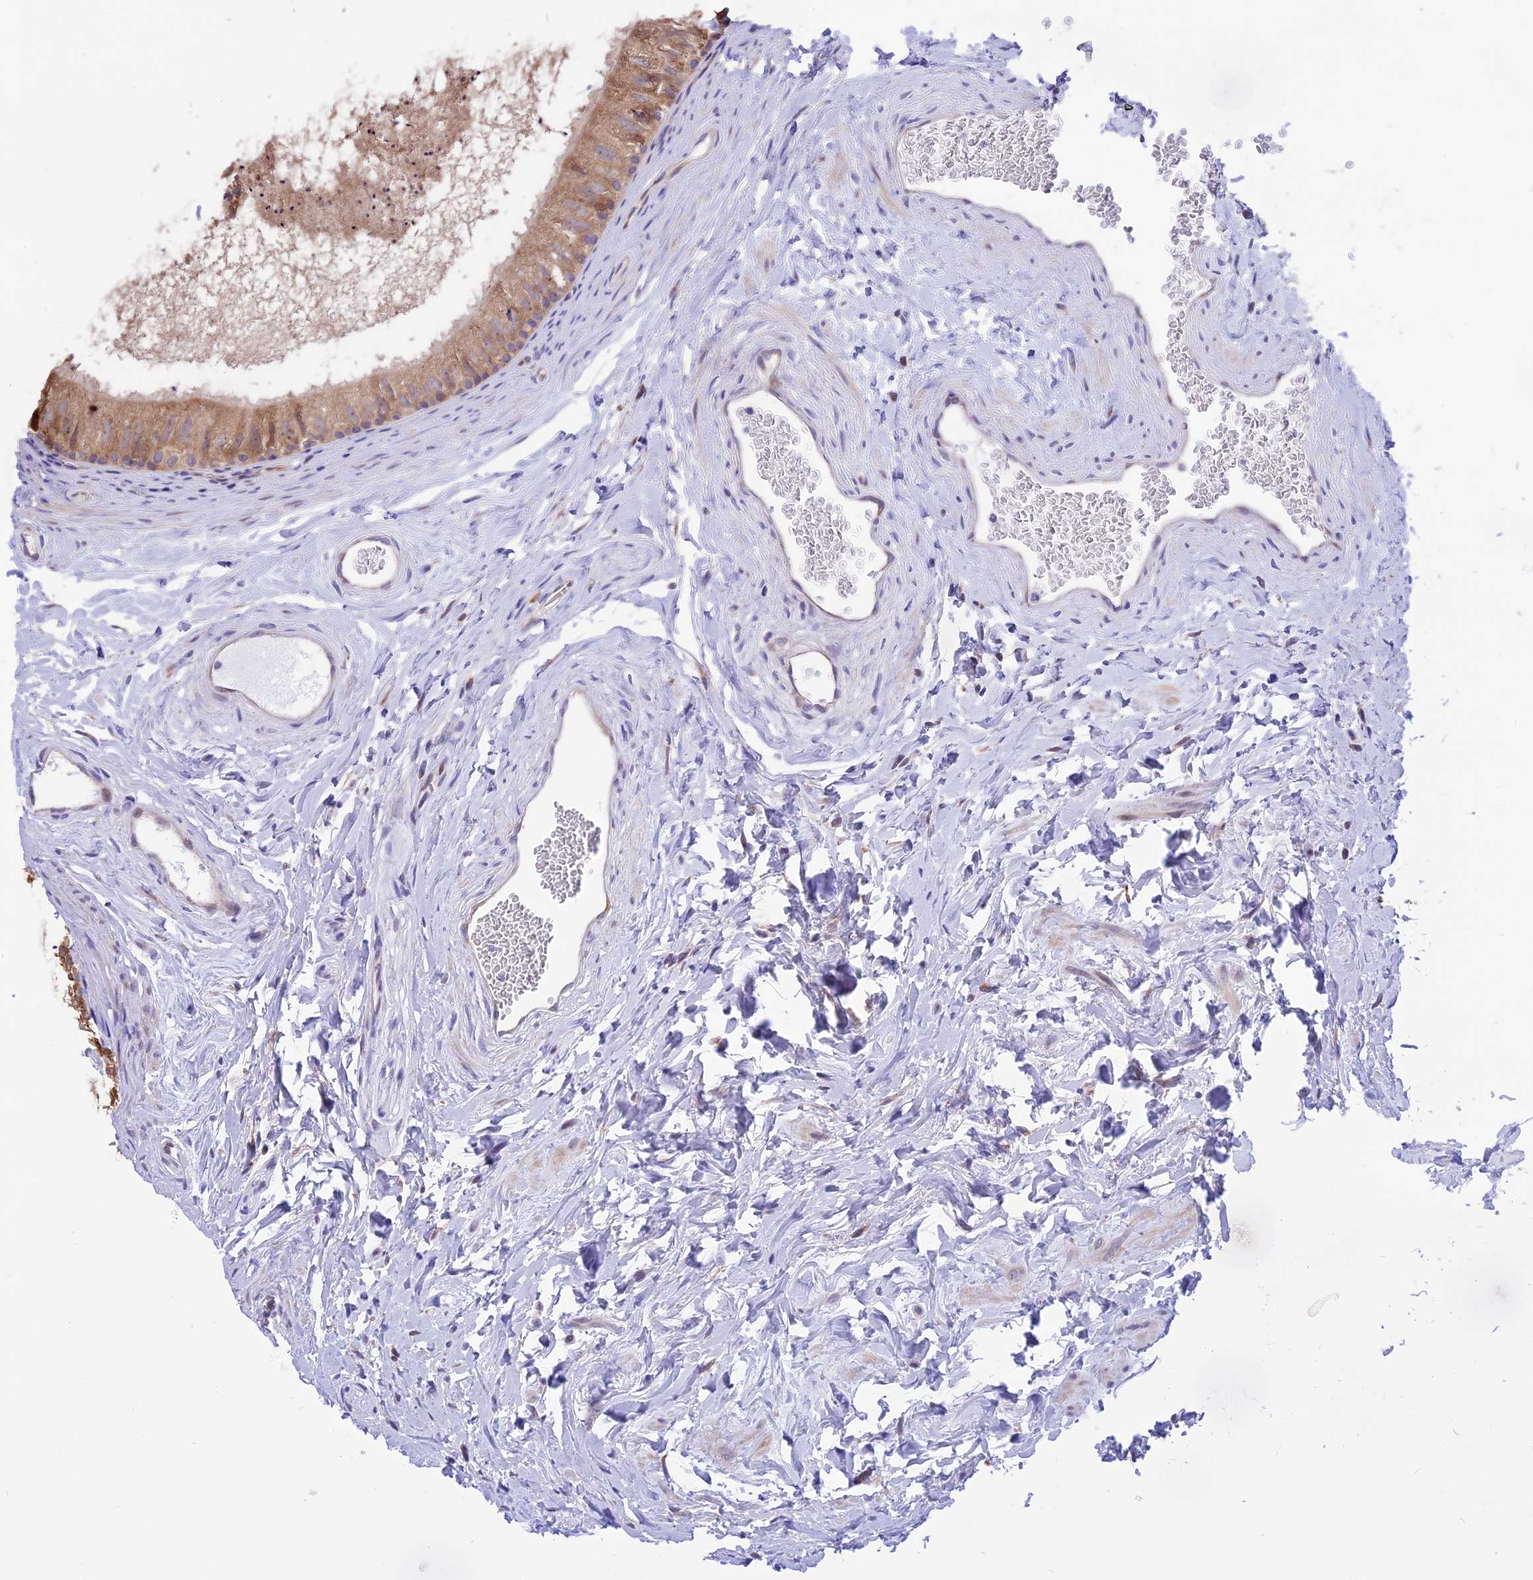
{"staining": {"intensity": "strong", "quantity": ">75%", "location": "cytoplasmic/membranous"}, "tissue": "epididymis", "cell_type": "Glandular cells", "image_type": "normal", "snomed": [{"axis": "morphology", "description": "Normal tissue, NOS"}, {"axis": "topography", "description": "Epididymis"}], "caption": "Immunohistochemistry (IHC) of unremarkable epididymis shows high levels of strong cytoplasmic/membranous staining in about >75% of glandular cells. Nuclei are stained in blue.", "gene": "ARMCX6", "patient": {"sex": "male", "age": 56}}